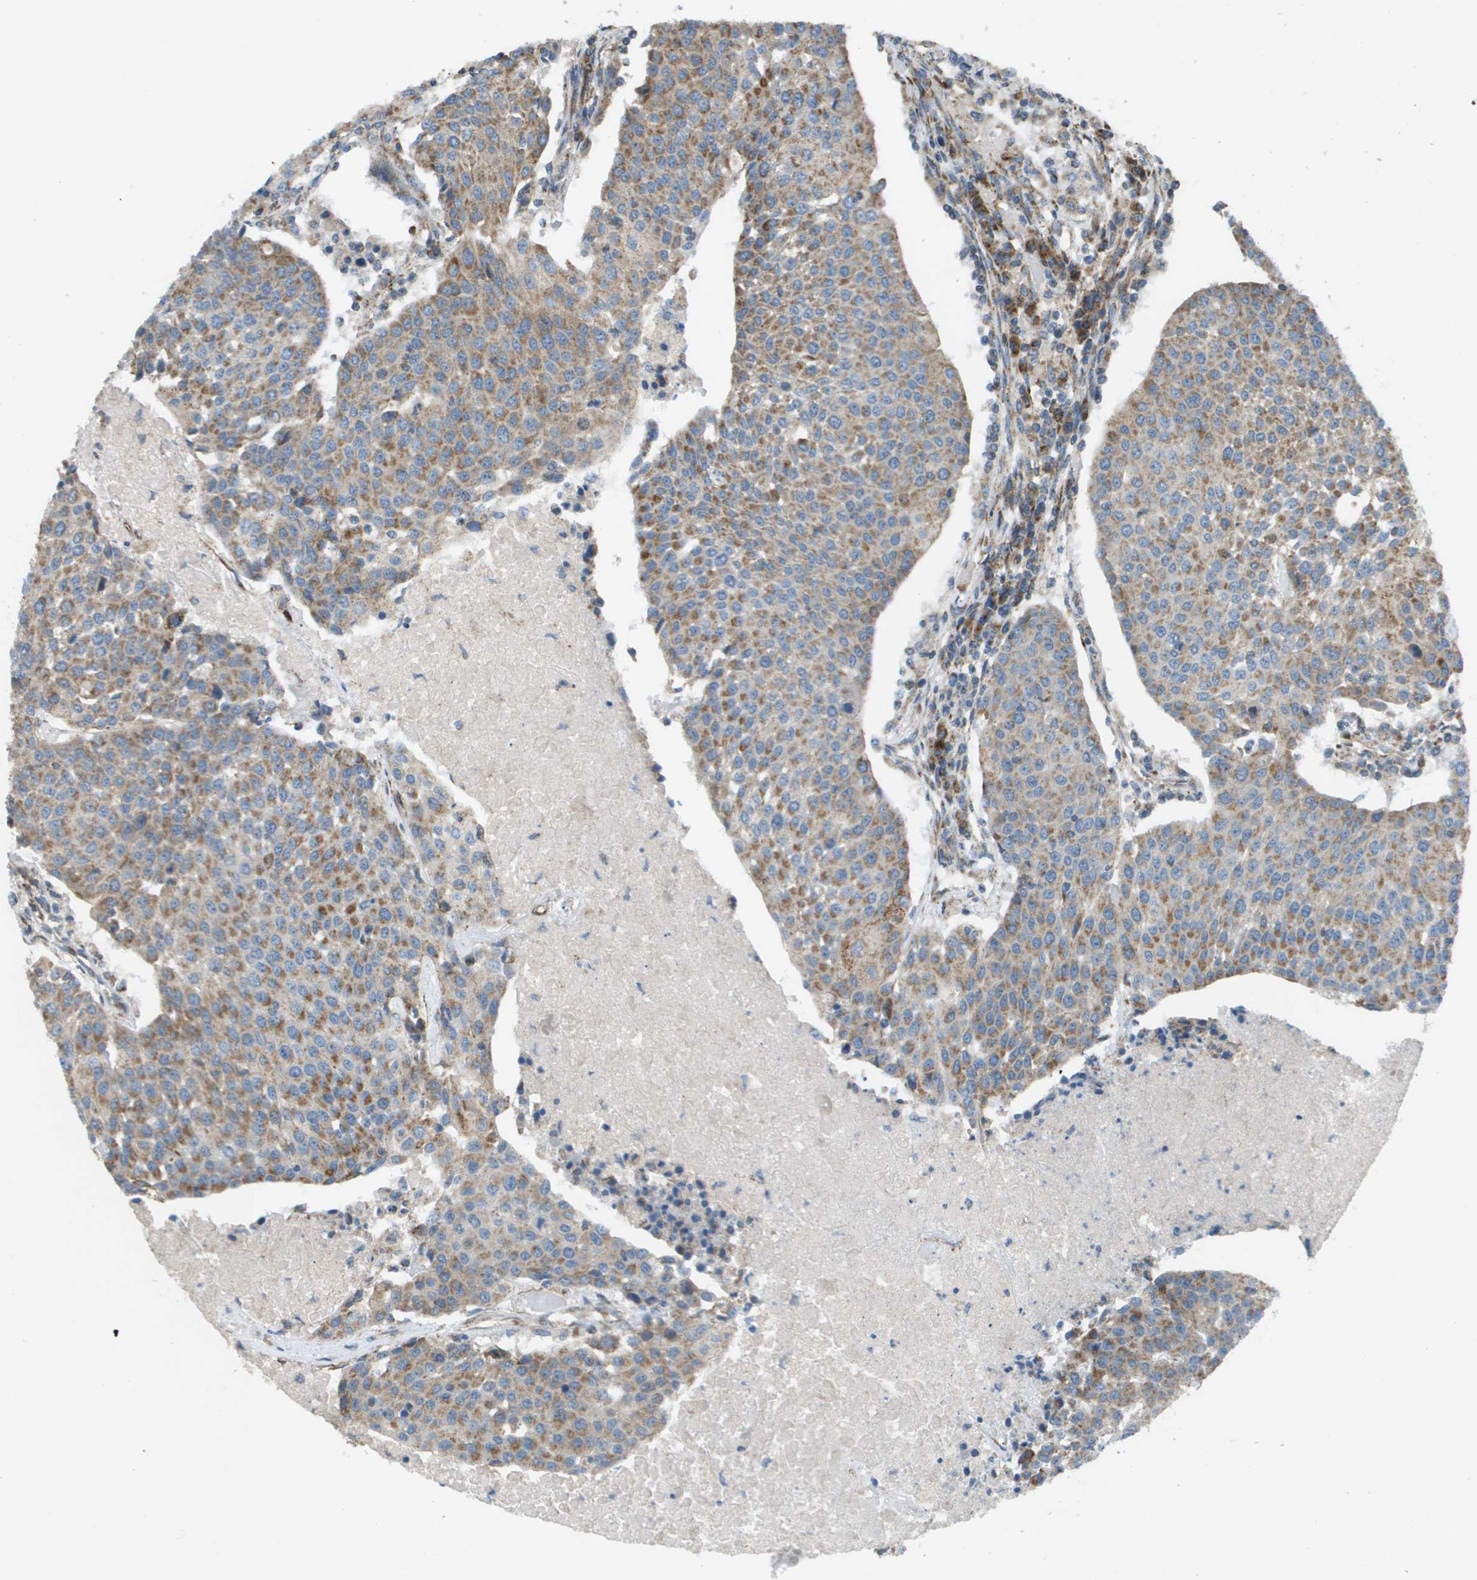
{"staining": {"intensity": "moderate", "quantity": ">75%", "location": "cytoplasmic/membranous"}, "tissue": "urothelial cancer", "cell_type": "Tumor cells", "image_type": "cancer", "snomed": [{"axis": "morphology", "description": "Urothelial carcinoma, High grade"}, {"axis": "topography", "description": "Urinary bladder"}], "caption": "IHC staining of urothelial cancer, which demonstrates medium levels of moderate cytoplasmic/membranous staining in approximately >75% of tumor cells indicating moderate cytoplasmic/membranous protein positivity. The staining was performed using DAB (brown) for protein detection and nuclei were counterstained in hematoxylin (blue).", "gene": "NRK", "patient": {"sex": "female", "age": 85}}